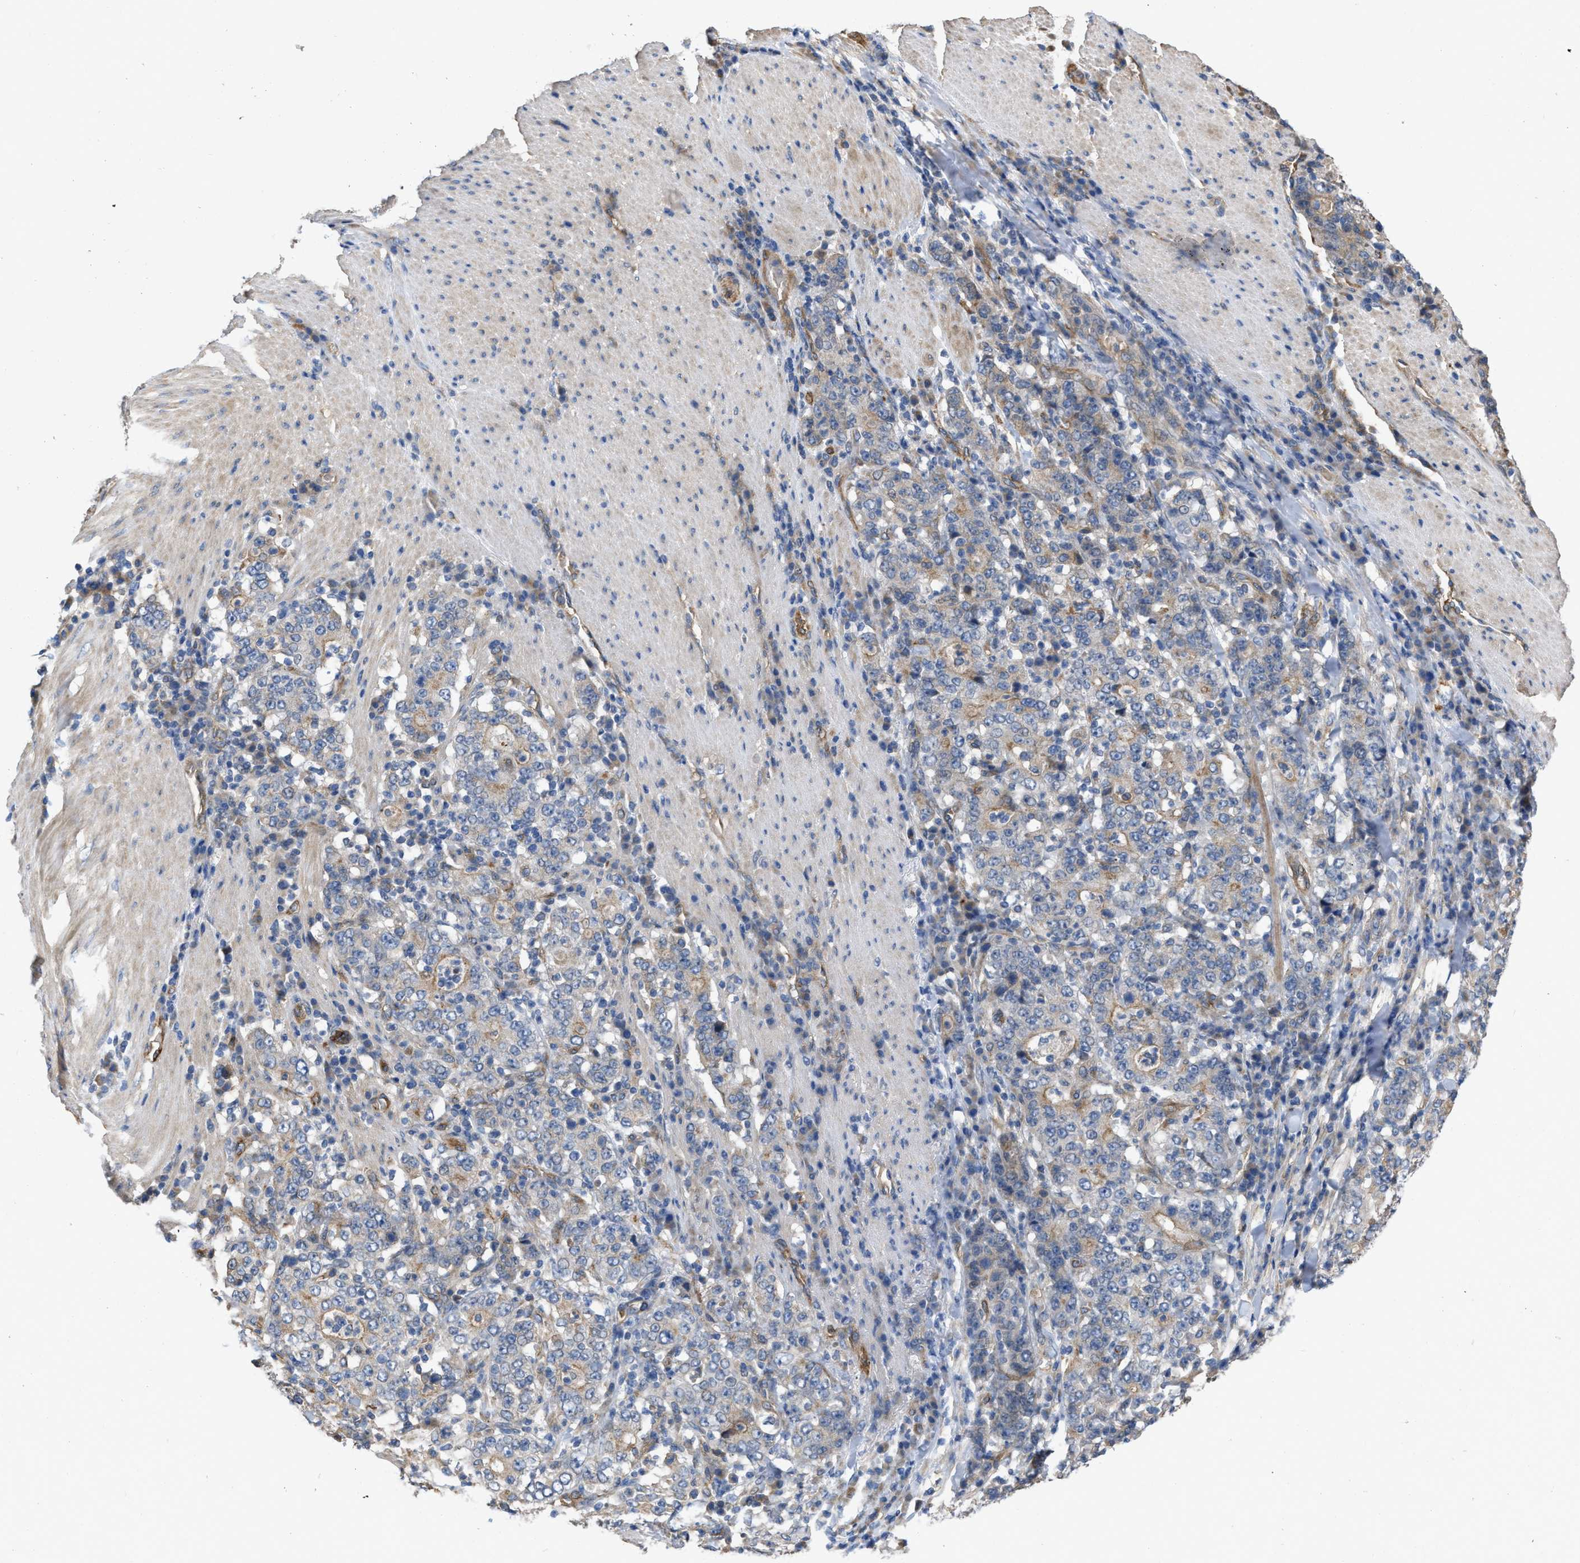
{"staining": {"intensity": "weak", "quantity": "<25%", "location": "cytoplasmic/membranous"}, "tissue": "stomach cancer", "cell_type": "Tumor cells", "image_type": "cancer", "snomed": [{"axis": "morphology", "description": "Normal tissue, NOS"}, {"axis": "morphology", "description": "Adenocarcinoma, NOS"}, {"axis": "topography", "description": "Stomach, upper"}, {"axis": "topography", "description": "Stomach"}], "caption": "Photomicrograph shows no significant protein positivity in tumor cells of stomach cancer (adenocarcinoma).", "gene": "SLC4A11", "patient": {"sex": "male", "age": 59}}